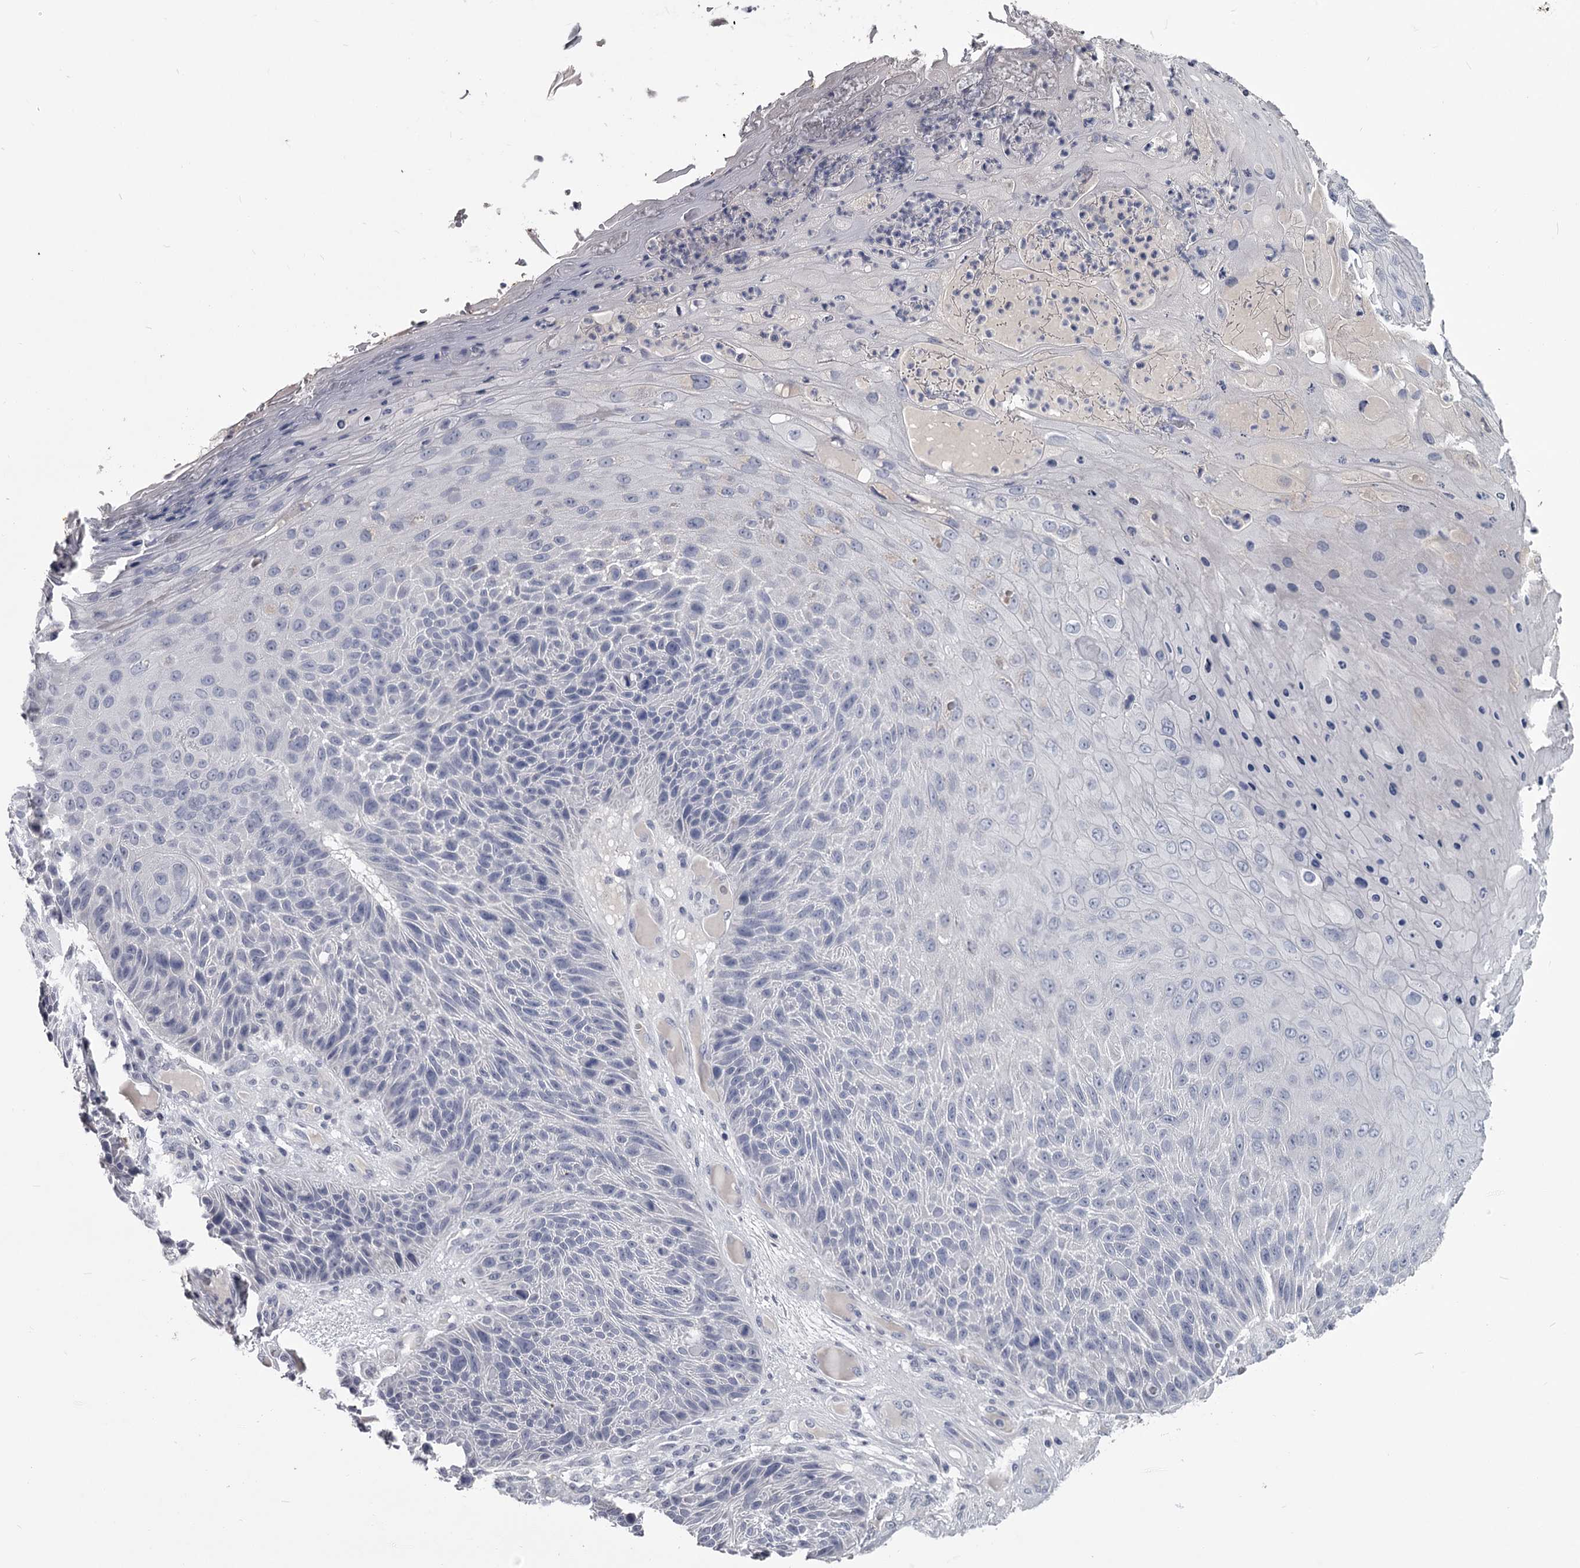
{"staining": {"intensity": "negative", "quantity": "none", "location": "none"}, "tissue": "skin cancer", "cell_type": "Tumor cells", "image_type": "cancer", "snomed": [{"axis": "morphology", "description": "Squamous cell carcinoma, NOS"}, {"axis": "topography", "description": "Skin"}], "caption": "Skin cancer (squamous cell carcinoma) stained for a protein using immunohistochemistry (IHC) shows no expression tumor cells.", "gene": "DAO", "patient": {"sex": "female", "age": 88}}